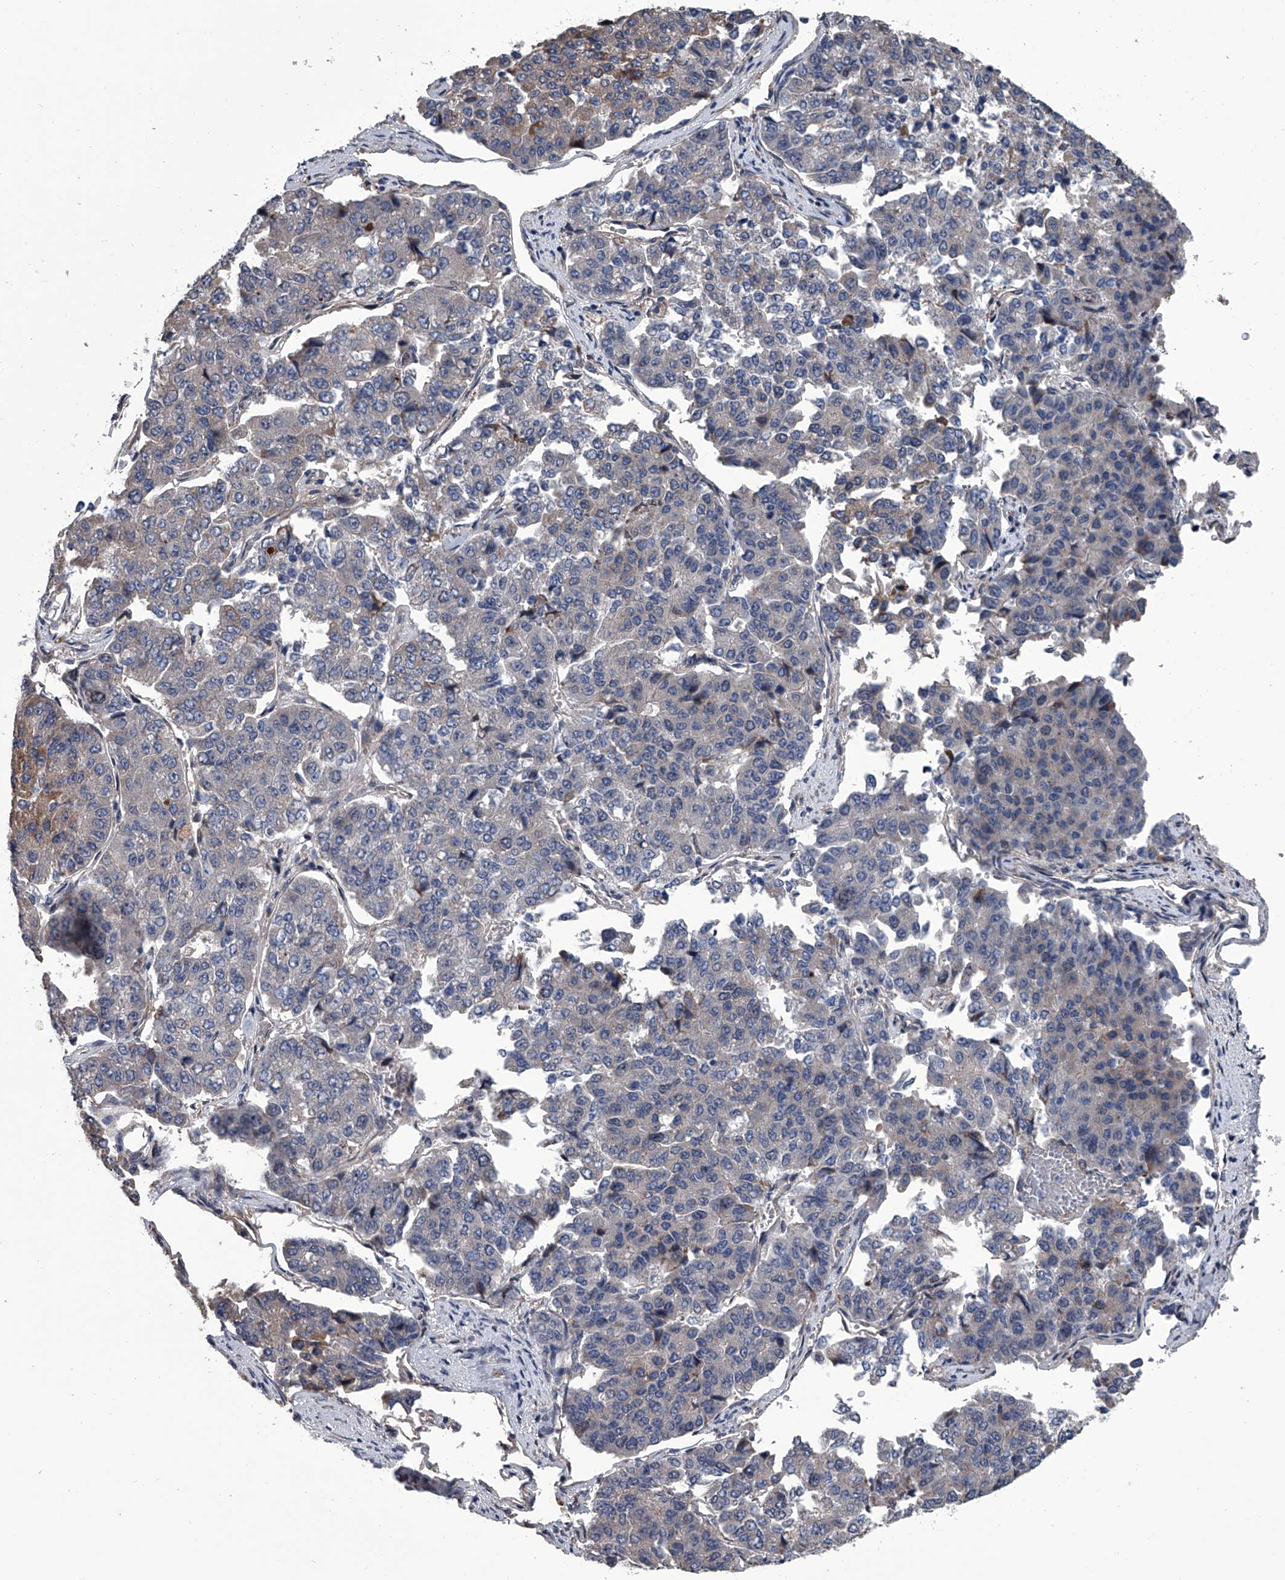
{"staining": {"intensity": "weak", "quantity": "<25%", "location": "cytoplasmic/membranous"}, "tissue": "pancreatic cancer", "cell_type": "Tumor cells", "image_type": "cancer", "snomed": [{"axis": "morphology", "description": "Adenocarcinoma, NOS"}, {"axis": "topography", "description": "Pancreas"}], "caption": "The photomicrograph reveals no staining of tumor cells in adenocarcinoma (pancreatic).", "gene": "ABCG1", "patient": {"sex": "male", "age": 50}}